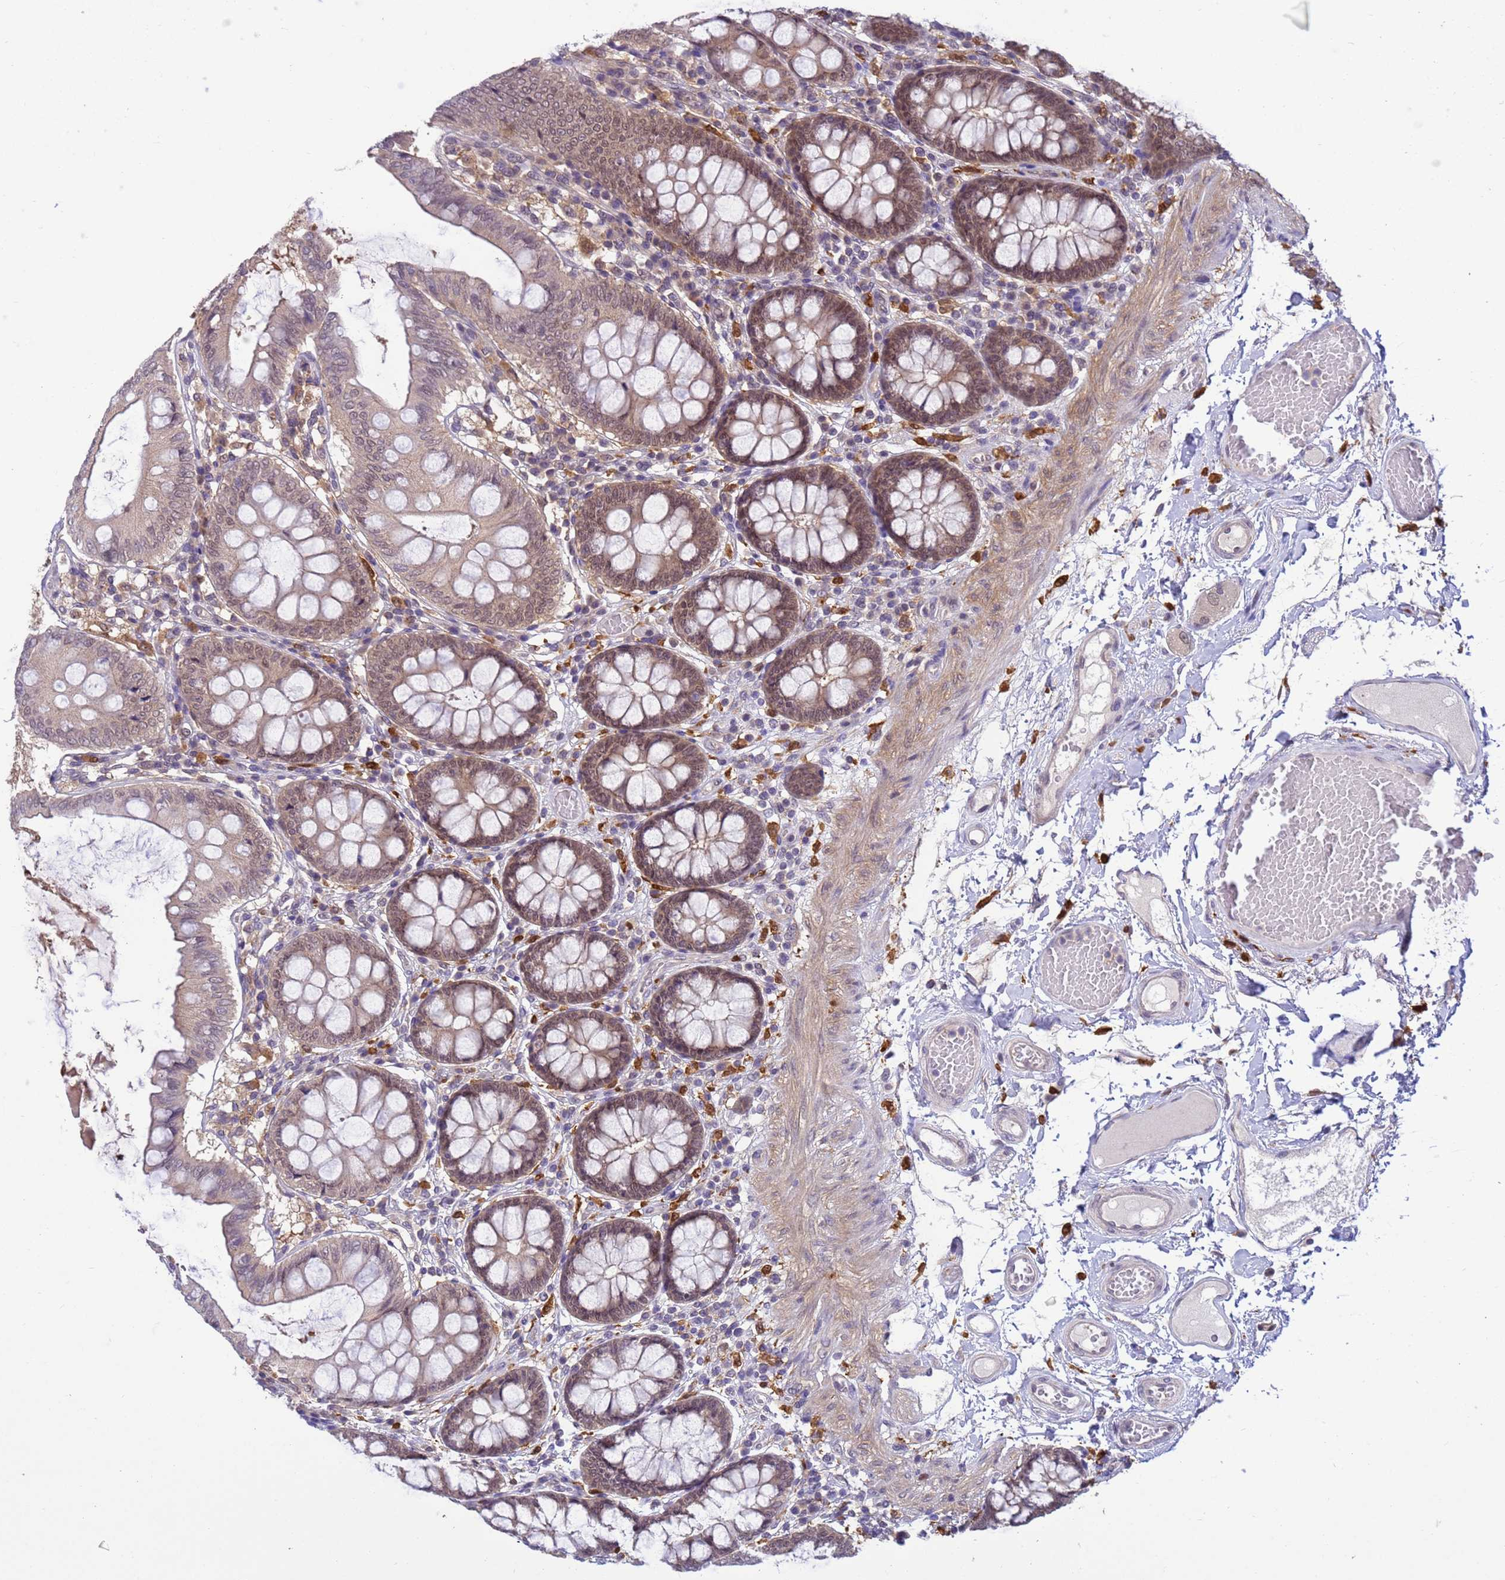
{"staining": {"intensity": "weak", "quantity": "25%-75%", "location": "nuclear"}, "tissue": "colon", "cell_type": "Endothelial cells", "image_type": "normal", "snomed": [{"axis": "morphology", "description": "Normal tissue, NOS"}, {"axis": "topography", "description": "Colon"}], "caption": "Immunohistochemistry micrograph of normal colon: colon stained using immunohistochemistry demonstrates low levels of weak protein expression localized specifically in the nuclear of endothelial cells, appearing as a nuclear brown color.", "gene": "NPEPPS", "patient": {"sex": "male", "age": 84}}